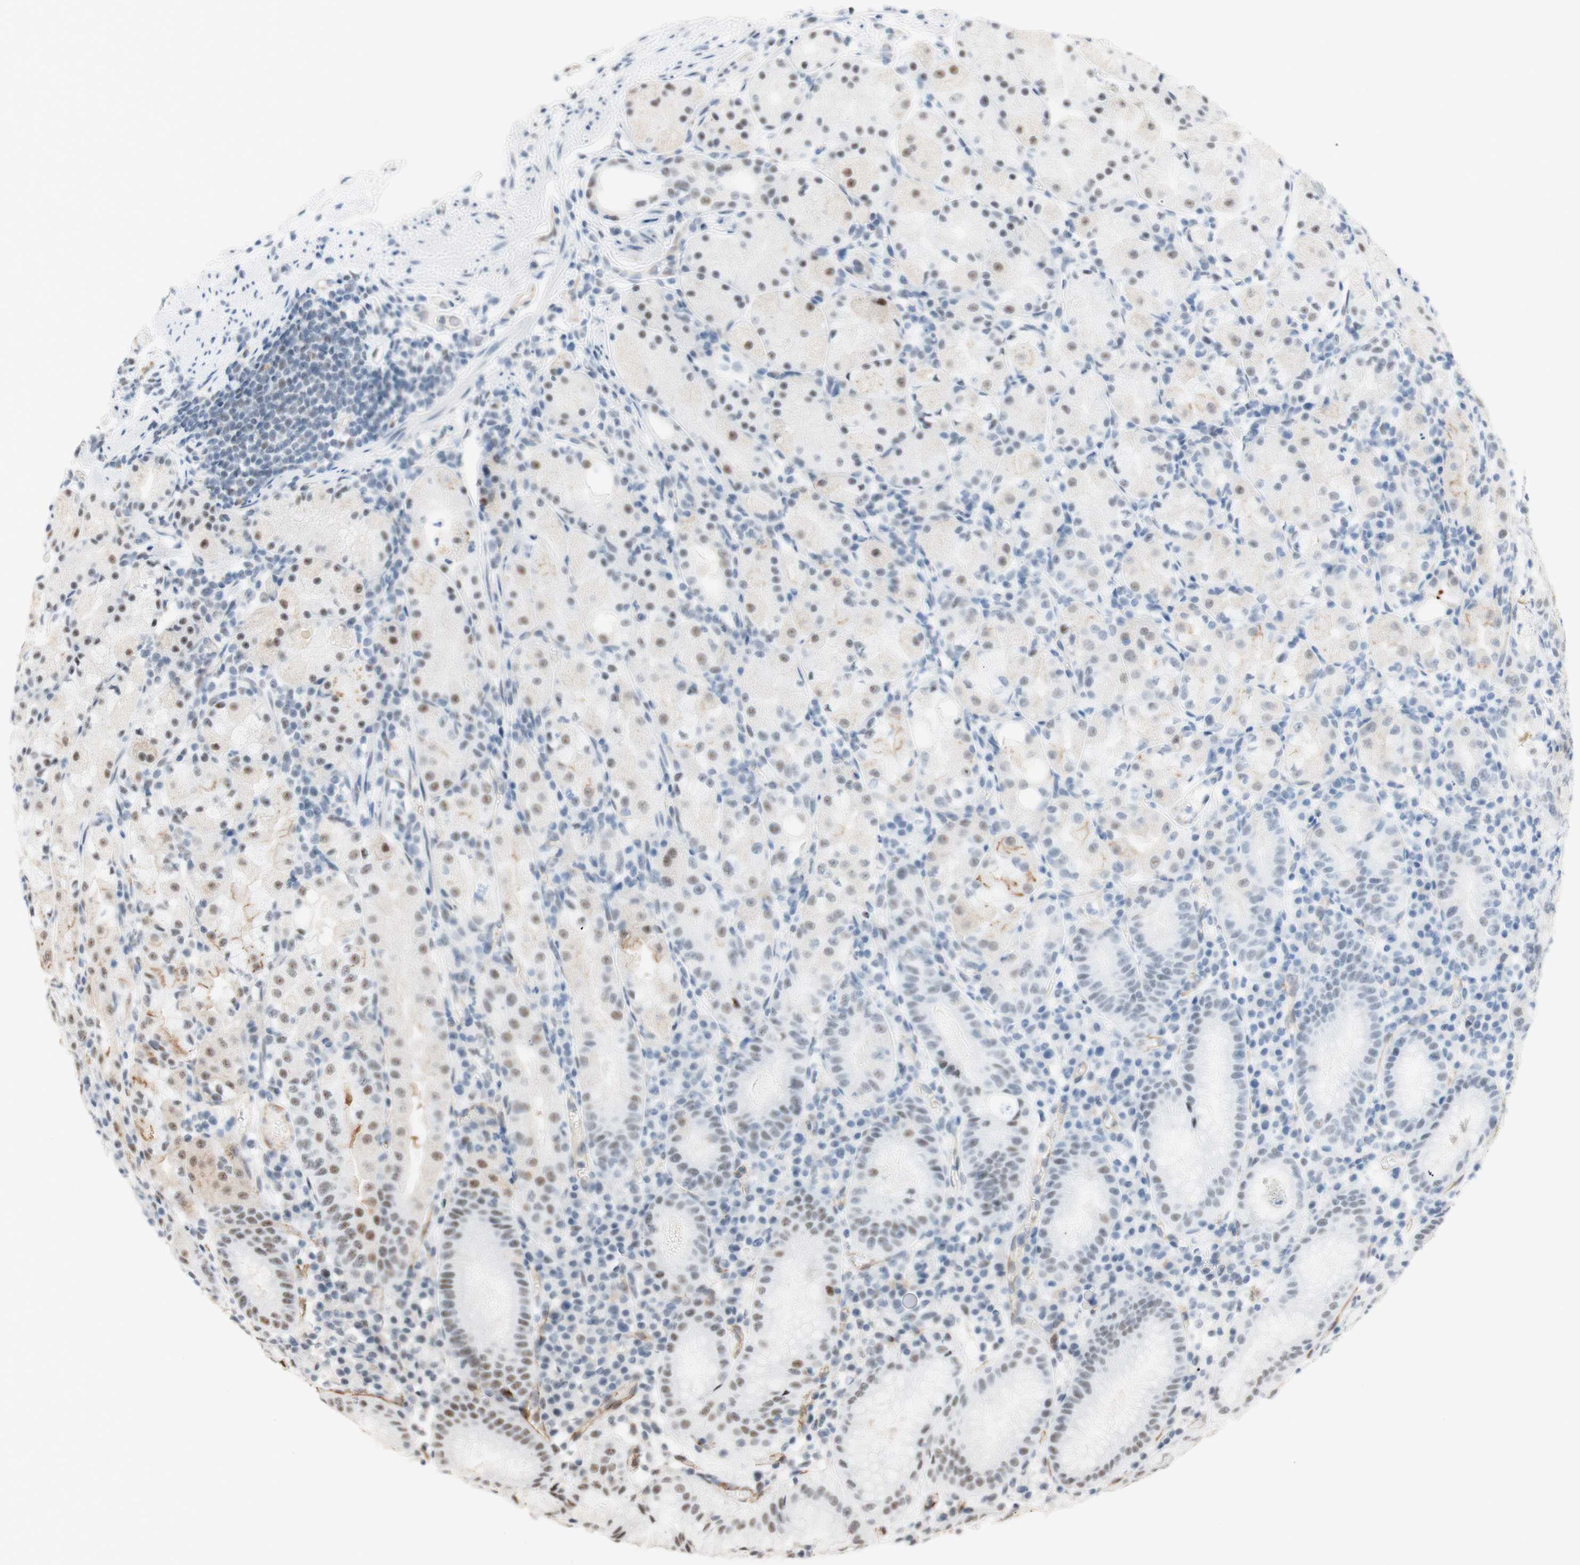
{"staining": {"intensity": "moderate", "quantity": "25%-75%", "location": "nuclear"}, "tissue": "stomach", "cell_type": "Glandular cells", "image_type": "normal", "snomed": [{"axis": "morphology", "description": "Normal tissue, NOS"}, {"axis": "topography", "description": "Stomach"}, {"axis": "topography", "description": "Stomach, lower"}], "caption": "Normal stomach shows moderate nuclear staining in approximately 25%-75% of glandular cells, visualized by immunohistochemistry.", "gene": "SAP18", "patient": {"sex": "female", "age": 75}}